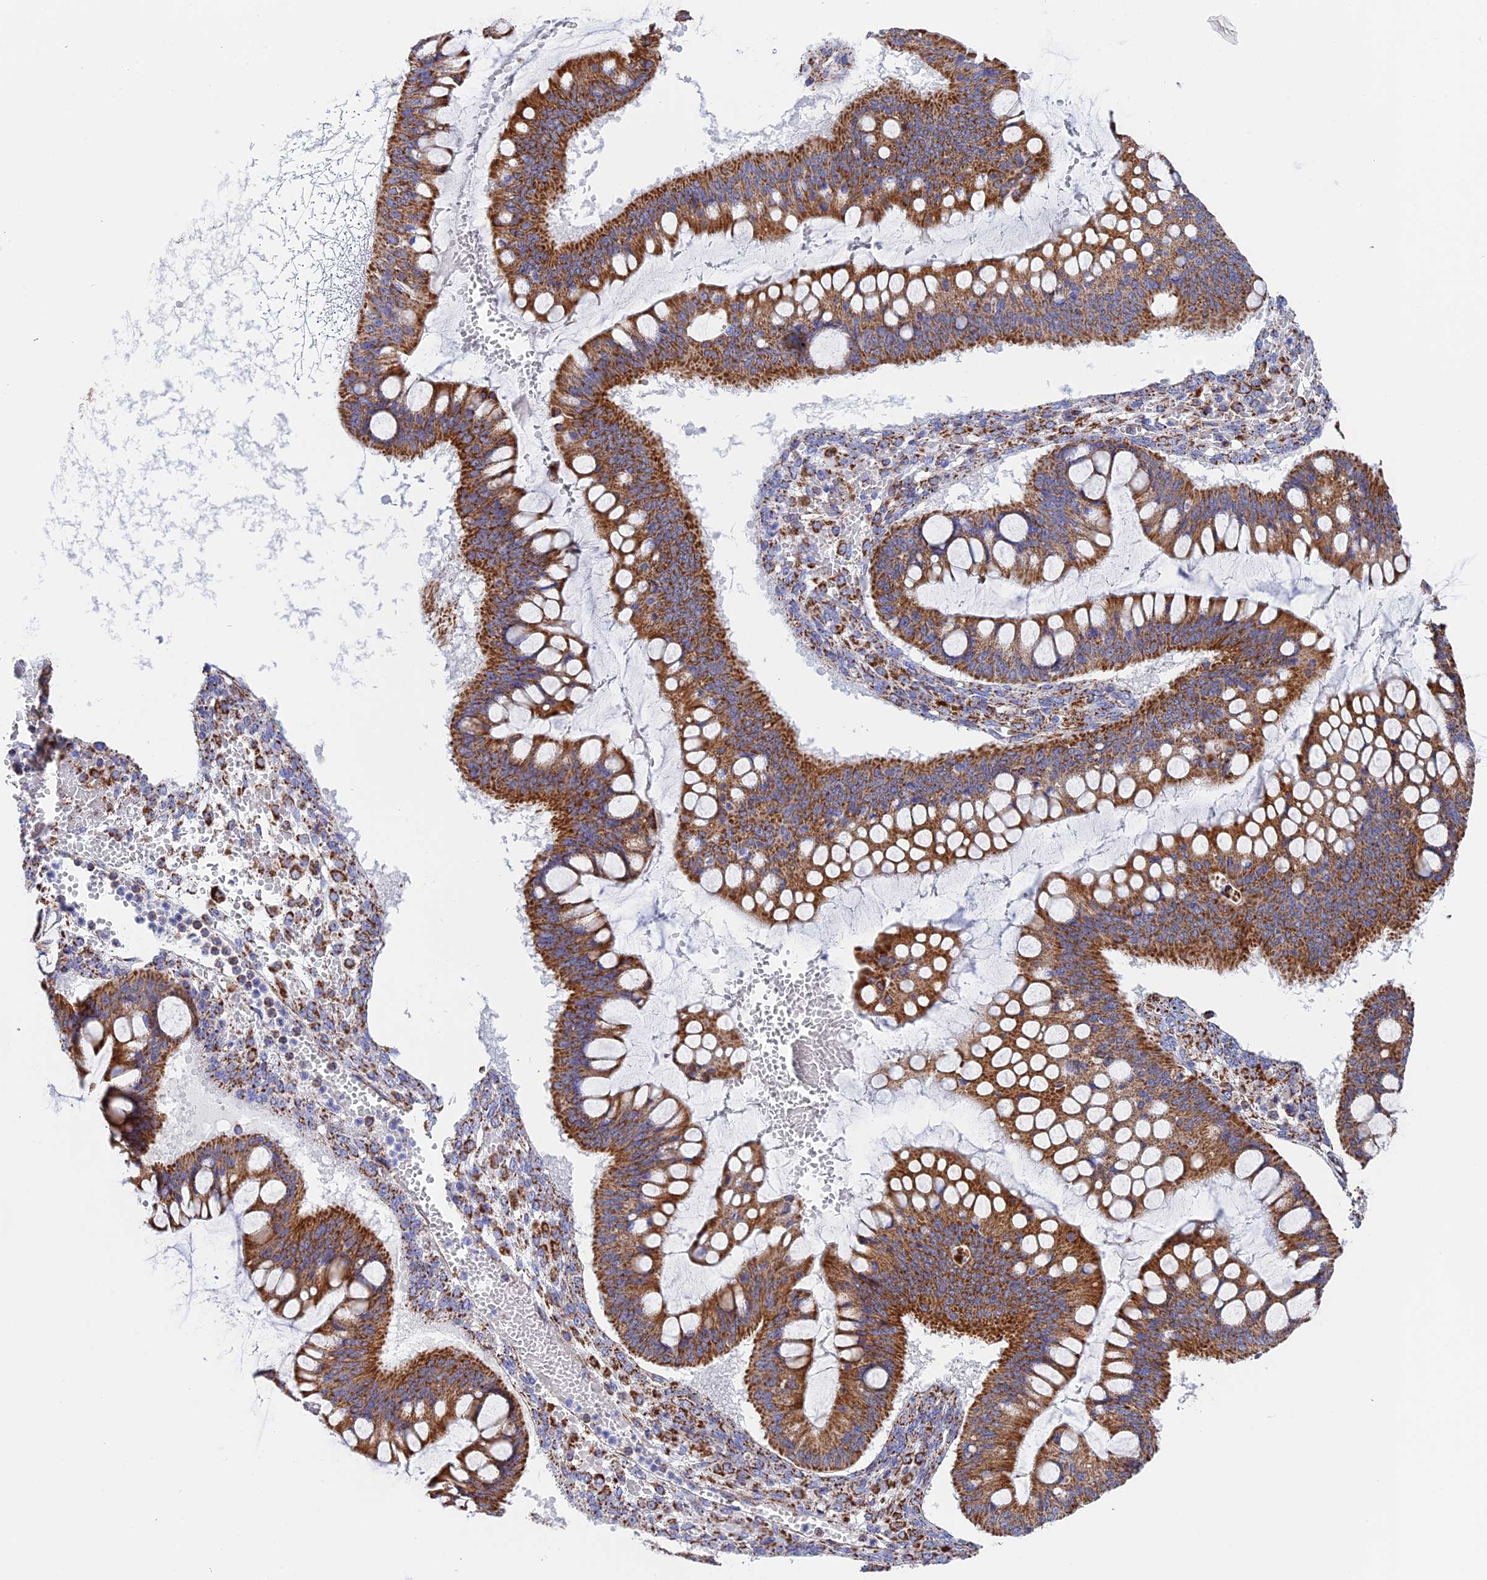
{"staining": {"intensity": "moderate", "quantity": ">75%", "location": "cytoplasmic/membranous"}, "tissue": "ovarian cancer", "cell_type": "Tumor cells", "image_type": "cancer", "snomed": [{"axis": "morphology", "description": "Cystadenocarcinoma, mucinous, NOS"}, {"axis": "topography", "description": "Ovary"}], "caption": "Mucinous cystadenocarcinoma (ovarian) stained with a protein marker exhibits moderate staining in tumor cells.", "gene": "NDUFA5", "patient": {"sex": "female", "age": 73}}